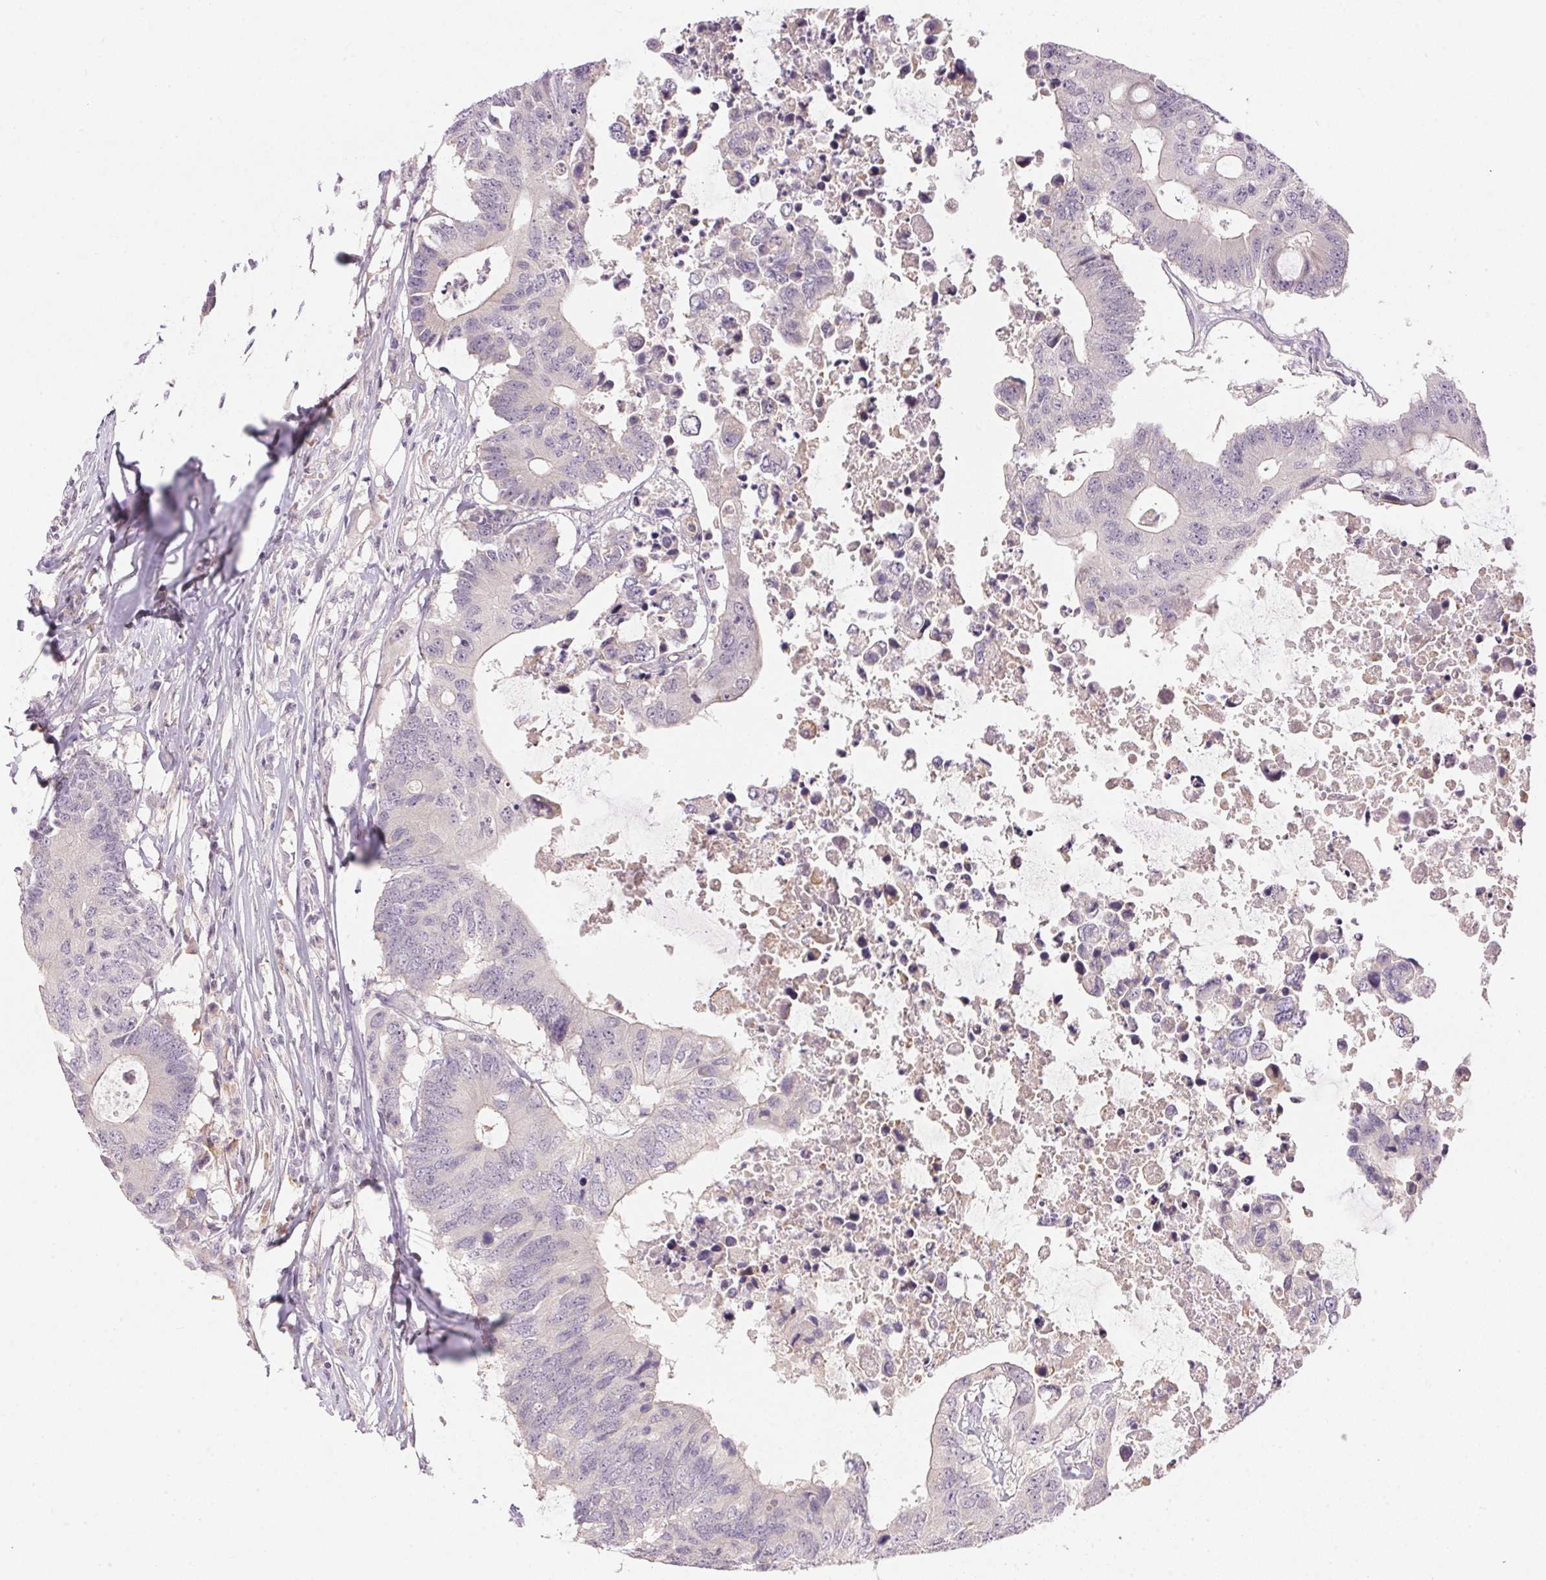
{"staining": {"intensity": "negative", "quantity": "none", "location": "none"}, "tissue": "colorectal cancer", "cell_type": "Tumor cells", "image_type": "cancer", "snomed": [{"axis": "morphology", "description": "Adenocarcinoma, NOS"}, {"axis": "topography", "description": "Colon"}], "caption": "Tumor cells show no significant expression in adenocarcinoma (colorectal).", "gene": "TTC23L", "patient": {"sex": "male", "age": 71}}